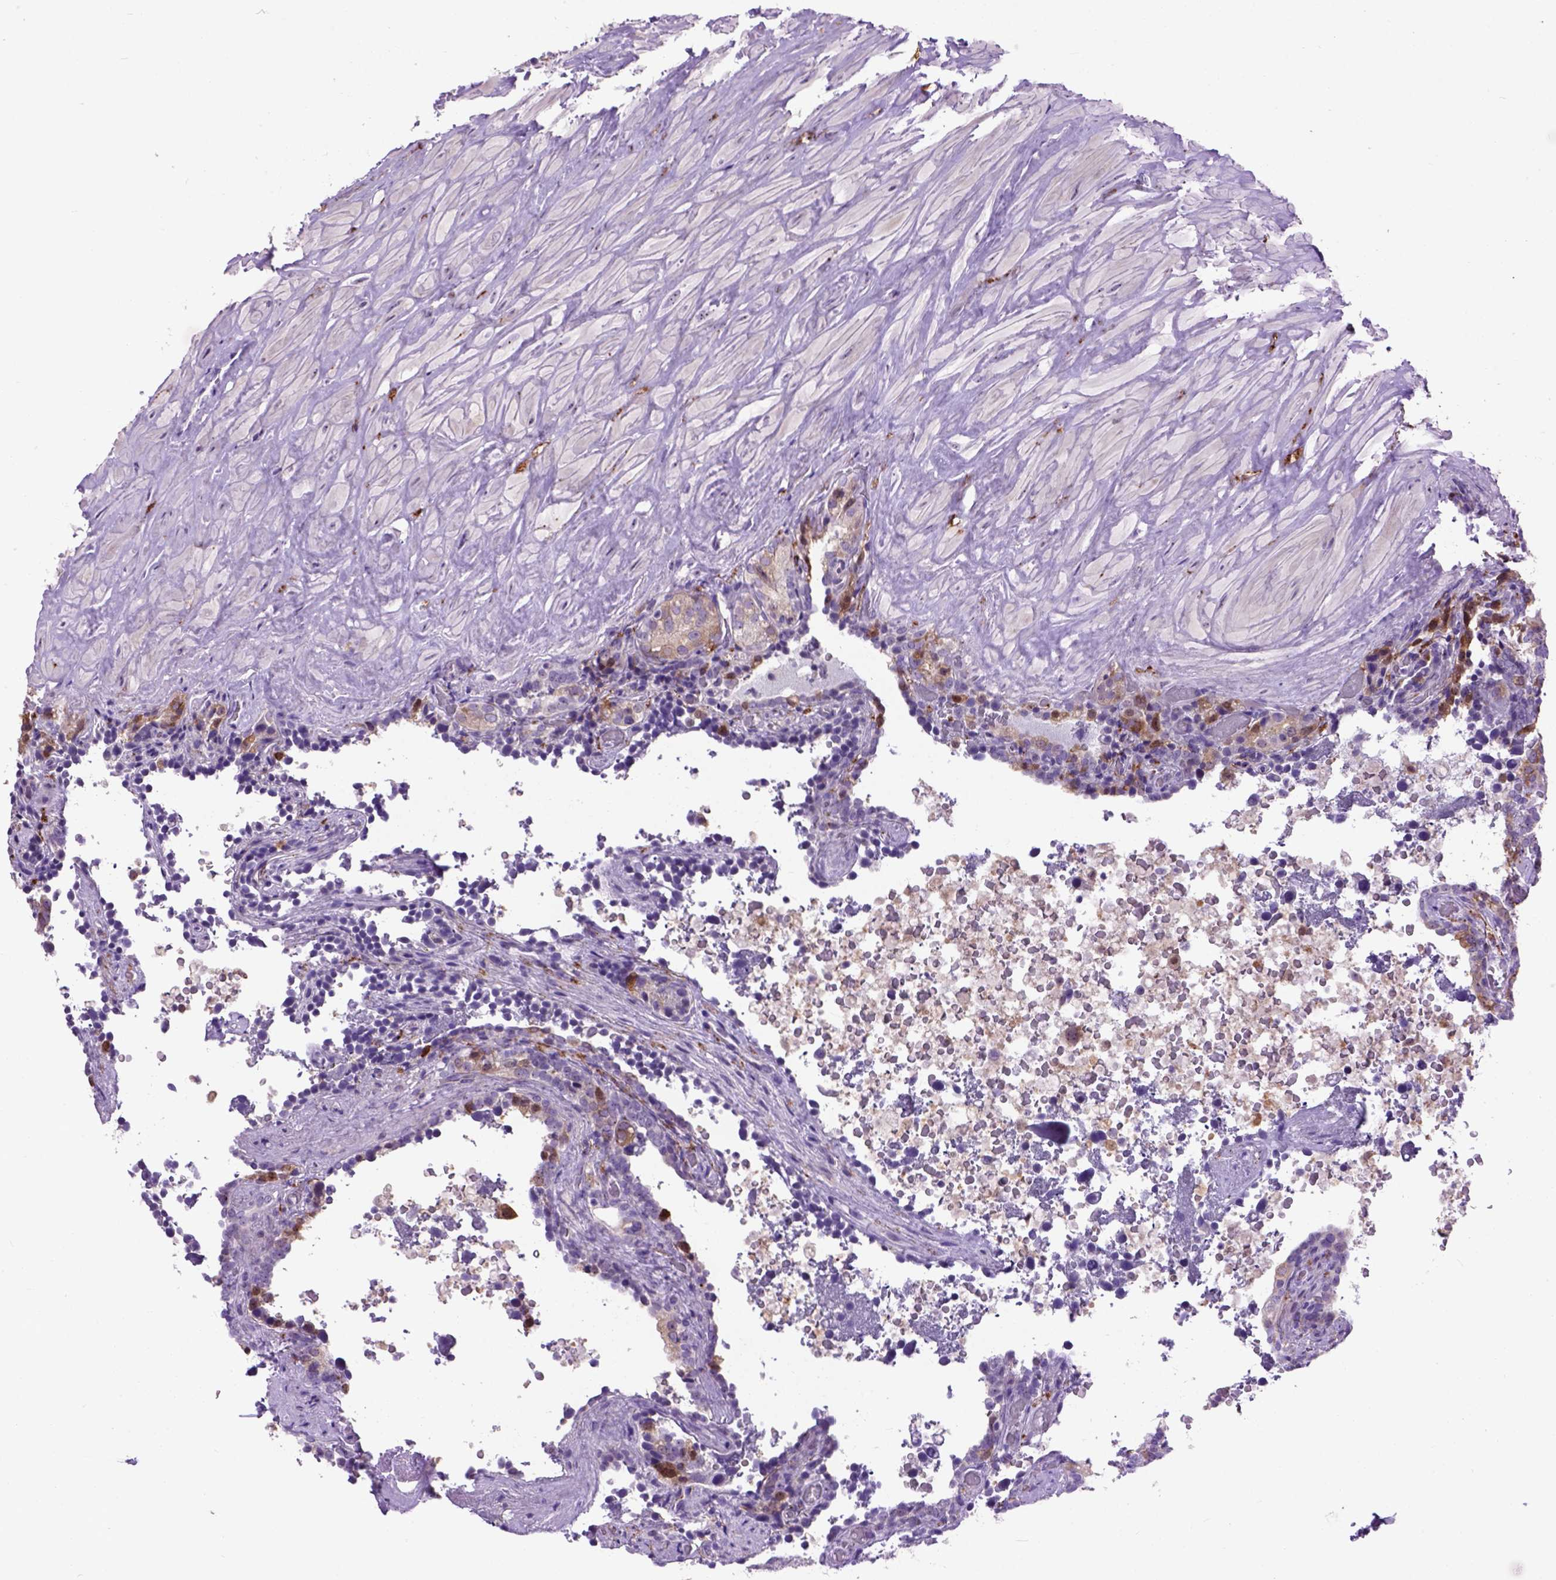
{"staining": {"intensity": "moderate", "quantity": "<25%", "location": "cytoplasmic/membranous"}, "tissue": "seminal vesicle", "cell_type": "Glandular cells", "image_type": "normal", "snomed": [{"axis": "morphology", "description": "Normal tissue, NOS"}, {"axis": "topography", "description": "Seminal veicle"}], "caption": "Immunohistochemistry (IHC) histopathology image of benign seminal vesicle: human seminal vesicle stained using immunohistochemistry exhibits low levels of moderate protein expression localized specifically in the cytoplasmic/membranous of glandular cells, appearing as a cytoplasmic/membranous brown color.", "gene": "MAPT", "patient": {"sex": "male", "age": 60}}